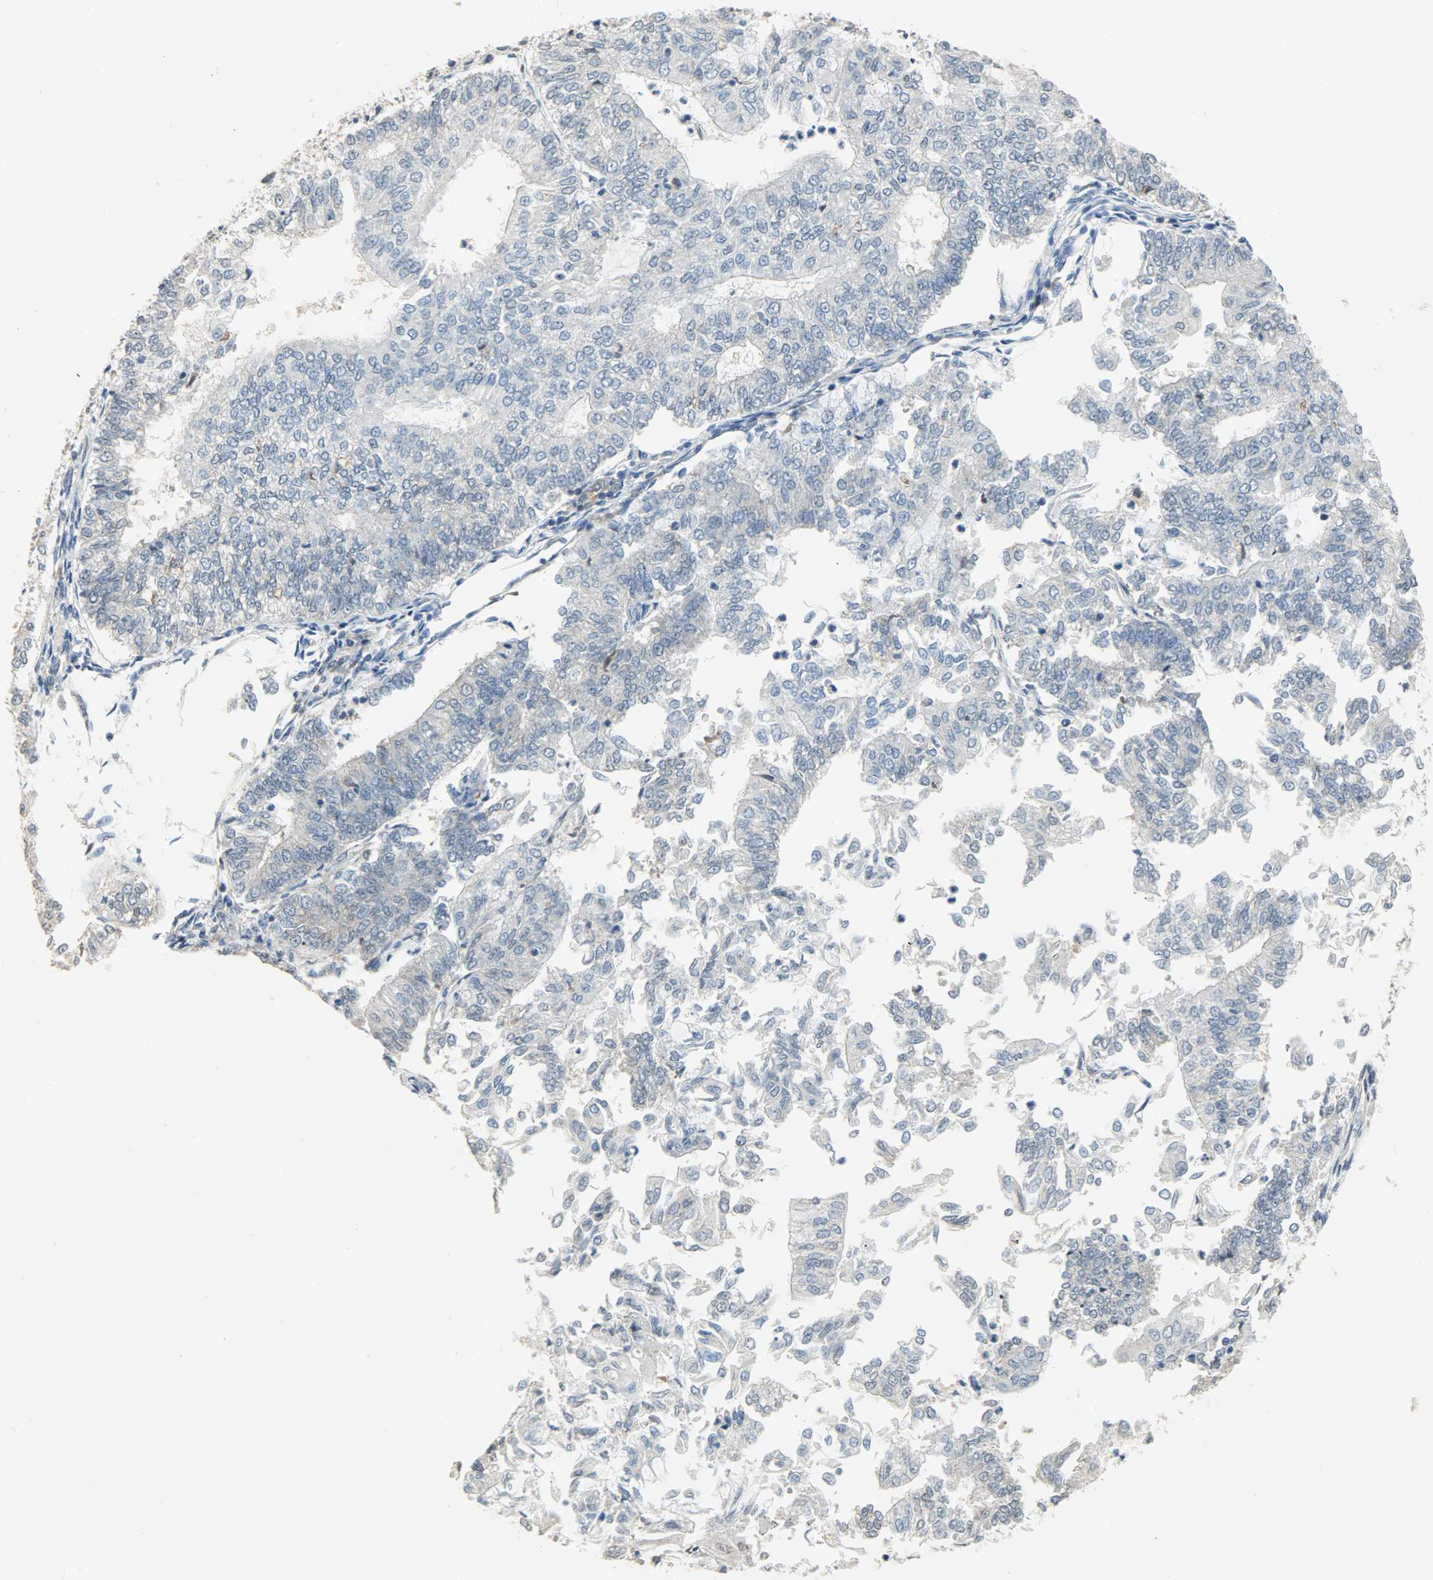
{"staining": {"intensity": "negative", "quantity": "none", "location": "none"}, "tissue": "endometrial cancer", "cell_type": "Tumor cells", "image_type": "cancer", "snomed": [{"axis": "morphology", "description": "Adenocarcinoma, NOS"}, {"axis": "topography", "description": "Endometrium"}], "caption": "IHC histopathology image of human endometrial cancer stained for a protein (brown), which reveals no positivity in tumor cells. The staining is performed using DAB brown chromogen with nuclei counter-stained in using hematoxylin.", "gene": "TRIM21", "patient": {"sex": "female", "age": 59}}